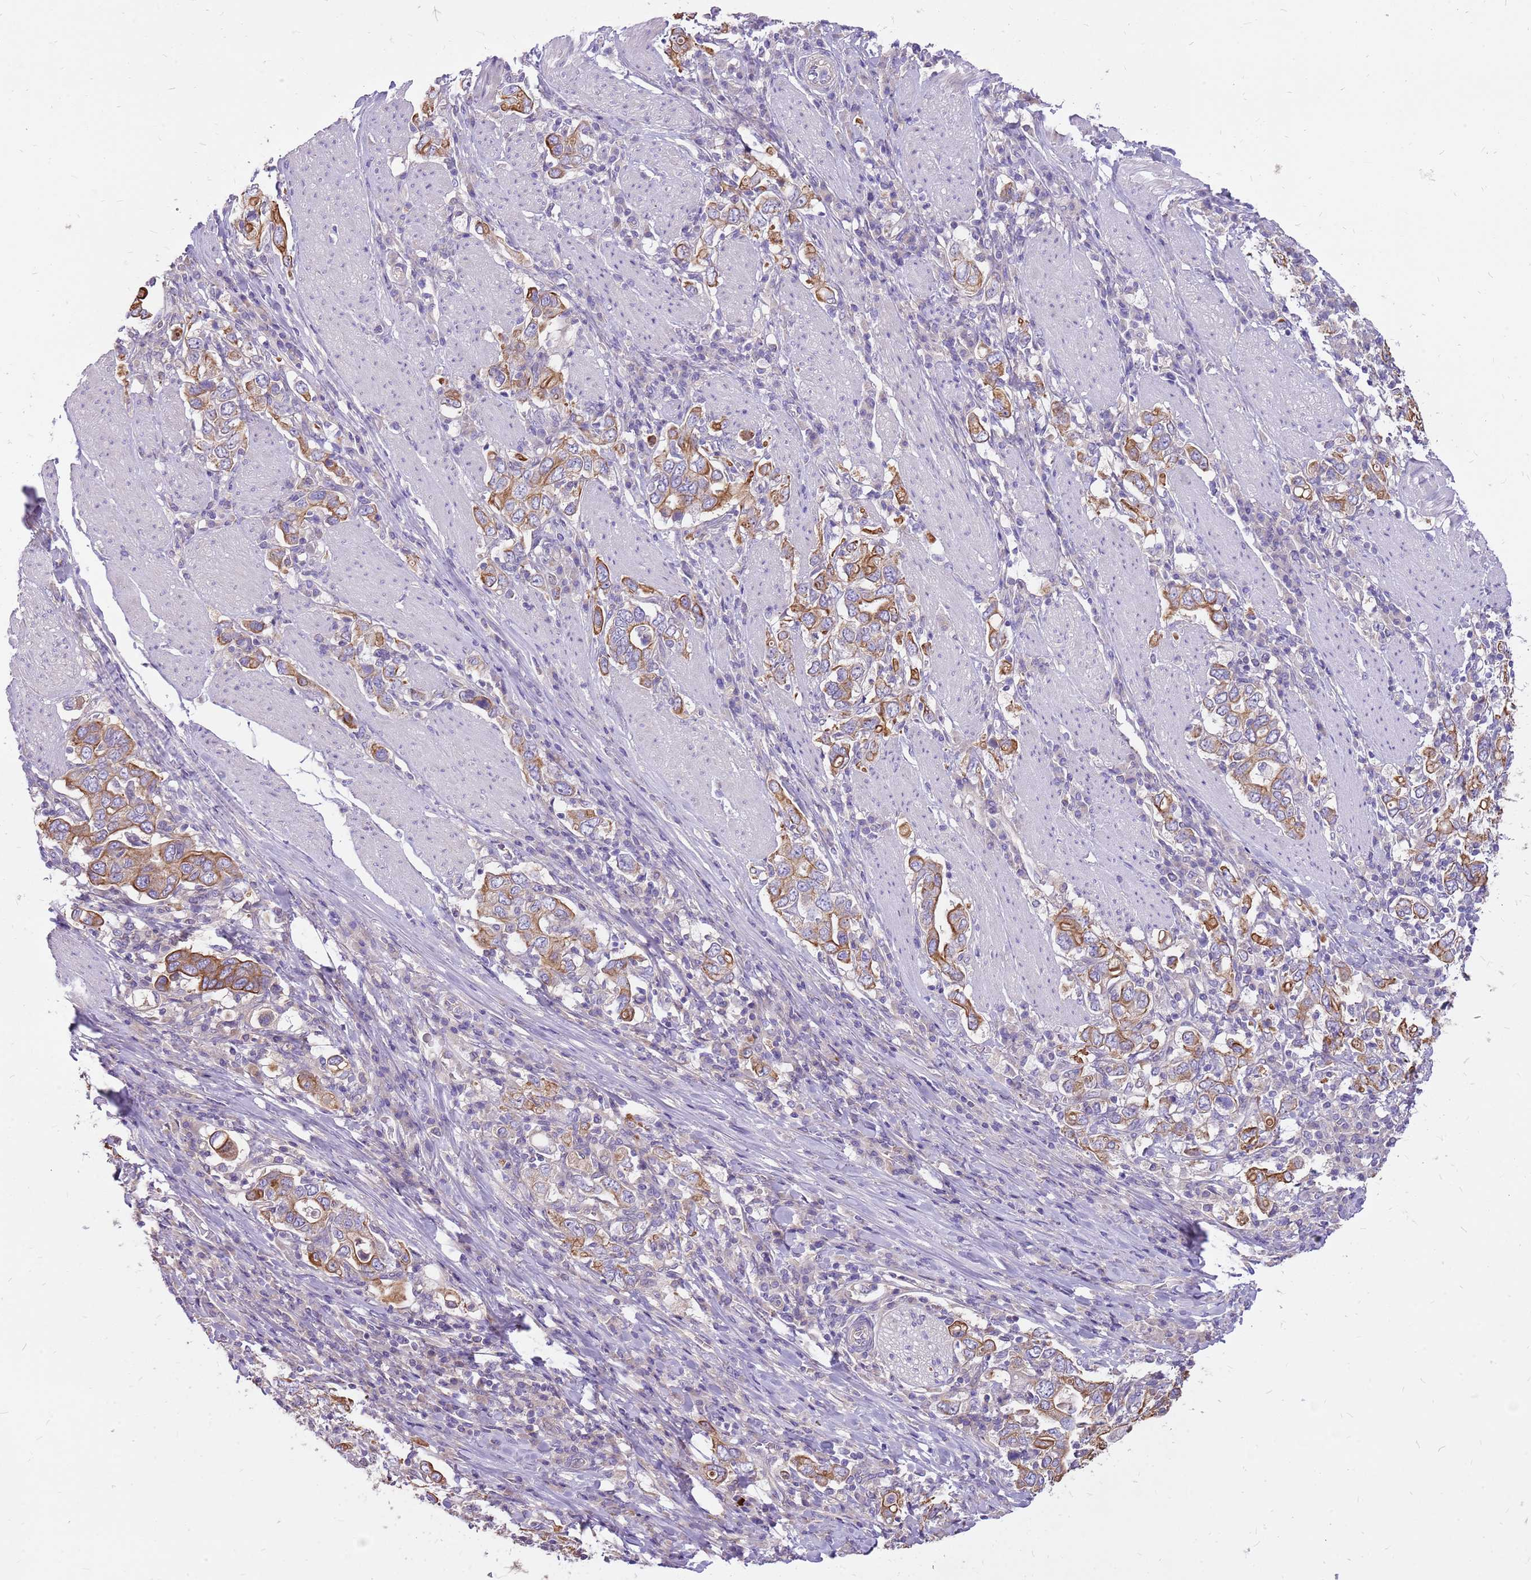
{"staining": {"intensity": "moderate", "quantity": ">75%", "location": "cytoplasmic/membranous"}, "tissue": "stomach cancer", "cell_type": "Tumor cells", "image_type": "cancer", "snomed": [{"axis": "morphology", "description": "Adenocarcinoma, NOS"}, {"axis": "topography", "description": "Stomach, upper"}], "caption": "Stomach cancer (adenocarcinoma) stained with DAB (3,3'-diaminobenzidine) immunohistochemistry (IHC) displays medium levels of moderate cytoplasmic/membranous positivity in about >75% of tumor cells.", "gene": "WASHC4", "patient": {"sex": "male", "age": 62}}